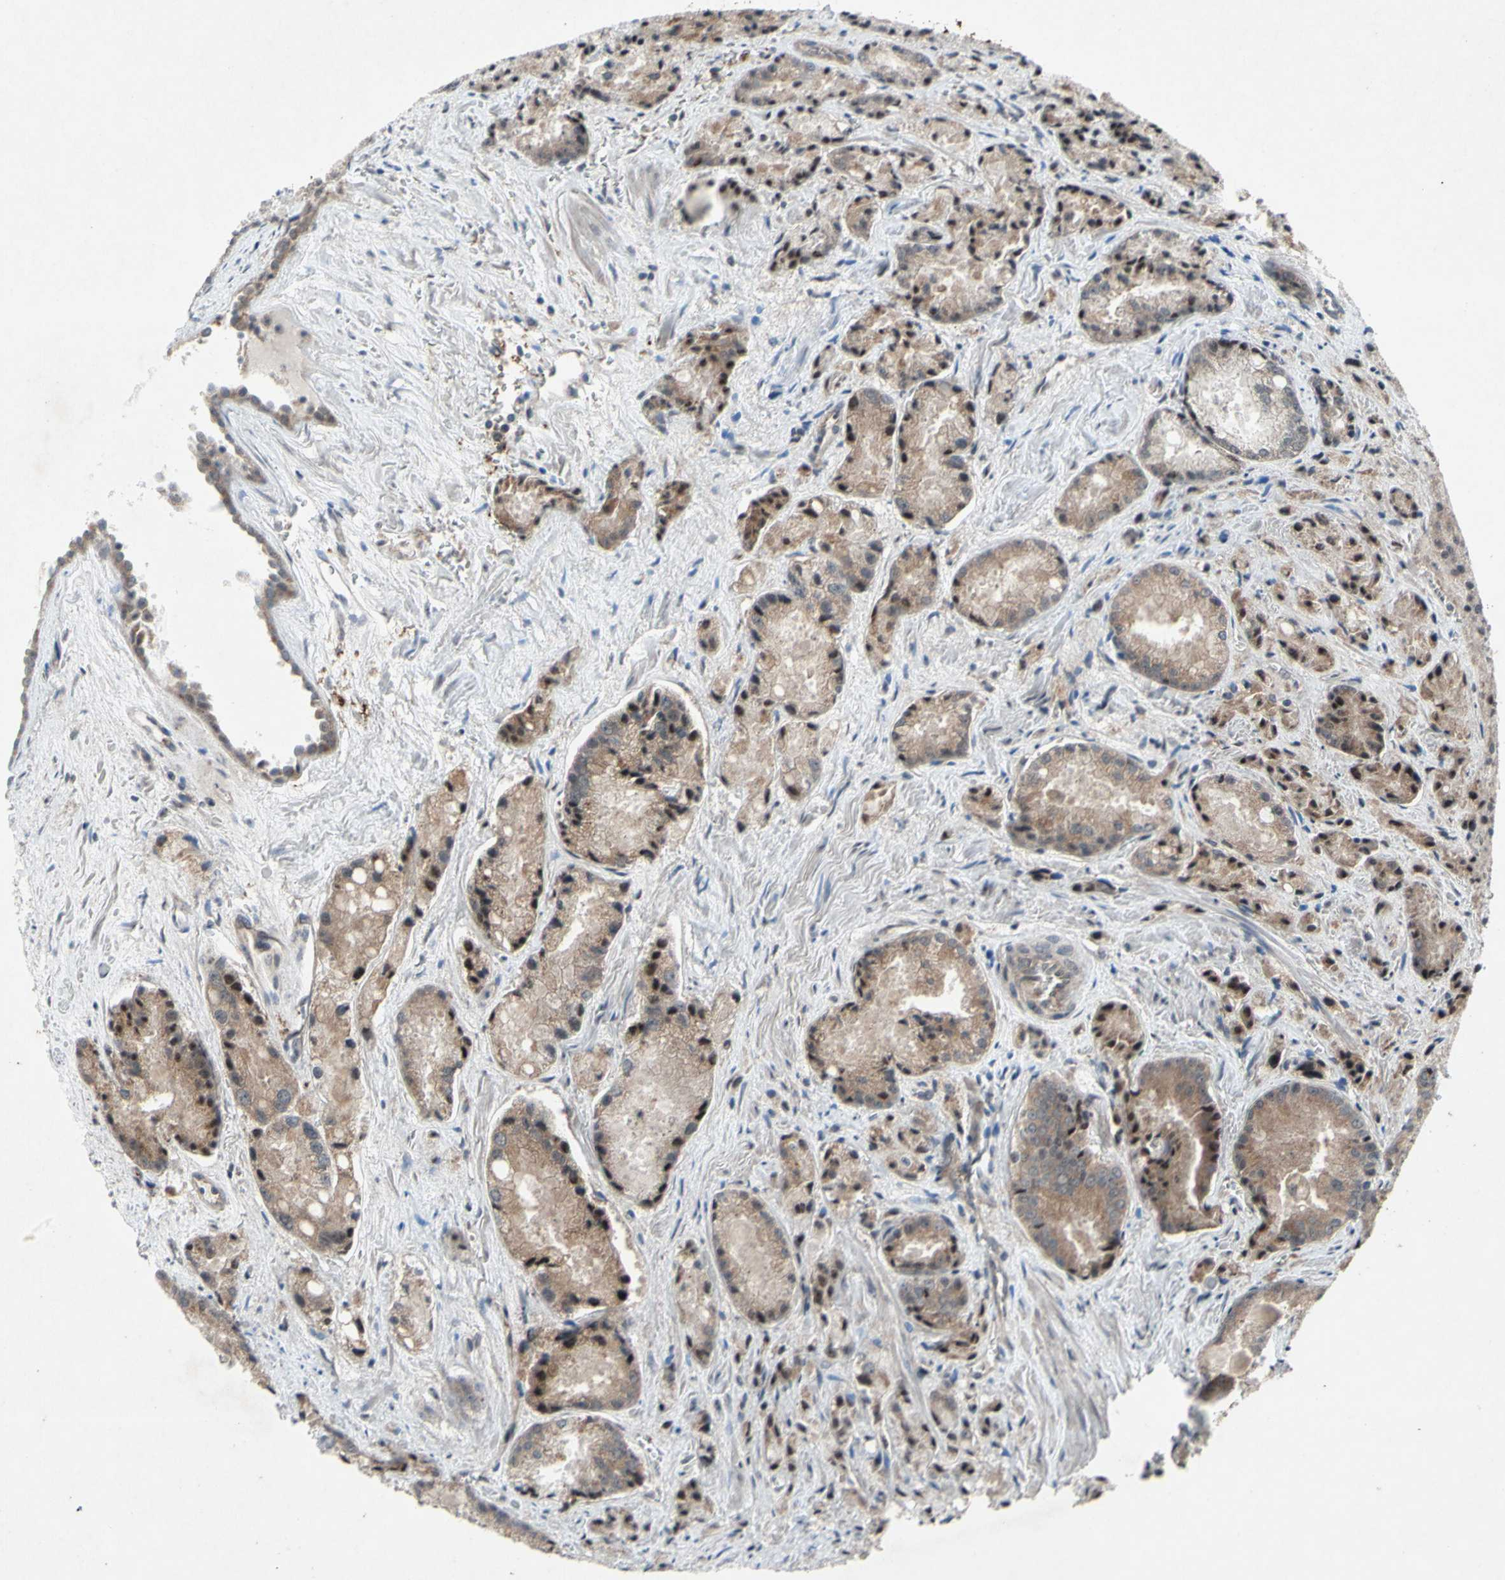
{"staining": {"intensity": "moderate", "quantity": "25%-75%", "location": "cytoplasmic/membranous,nuclear"}, "tissue": "prostate cancer", "cell_type": "Tumor cells", "image_type": "cancer", "snomed": [{"axis": "morphology", "description": "Adenocarcinoma, Low grade"}, {"axis": "topography", "description": "Prostate"}], "caption": "Tumor cells display medium levels of moderate cytoplasmic/membranous and nuclear expression in approximately 25%-75% of cells in prostate cancer (low-grade adenocarcinoma). (DAB (3,3'-diaminobenzidine) = brown stain, brightfield microscopy at high magnification).", "gene": "TRDMT1", "patient": {"sex": "male", "age": 64}}